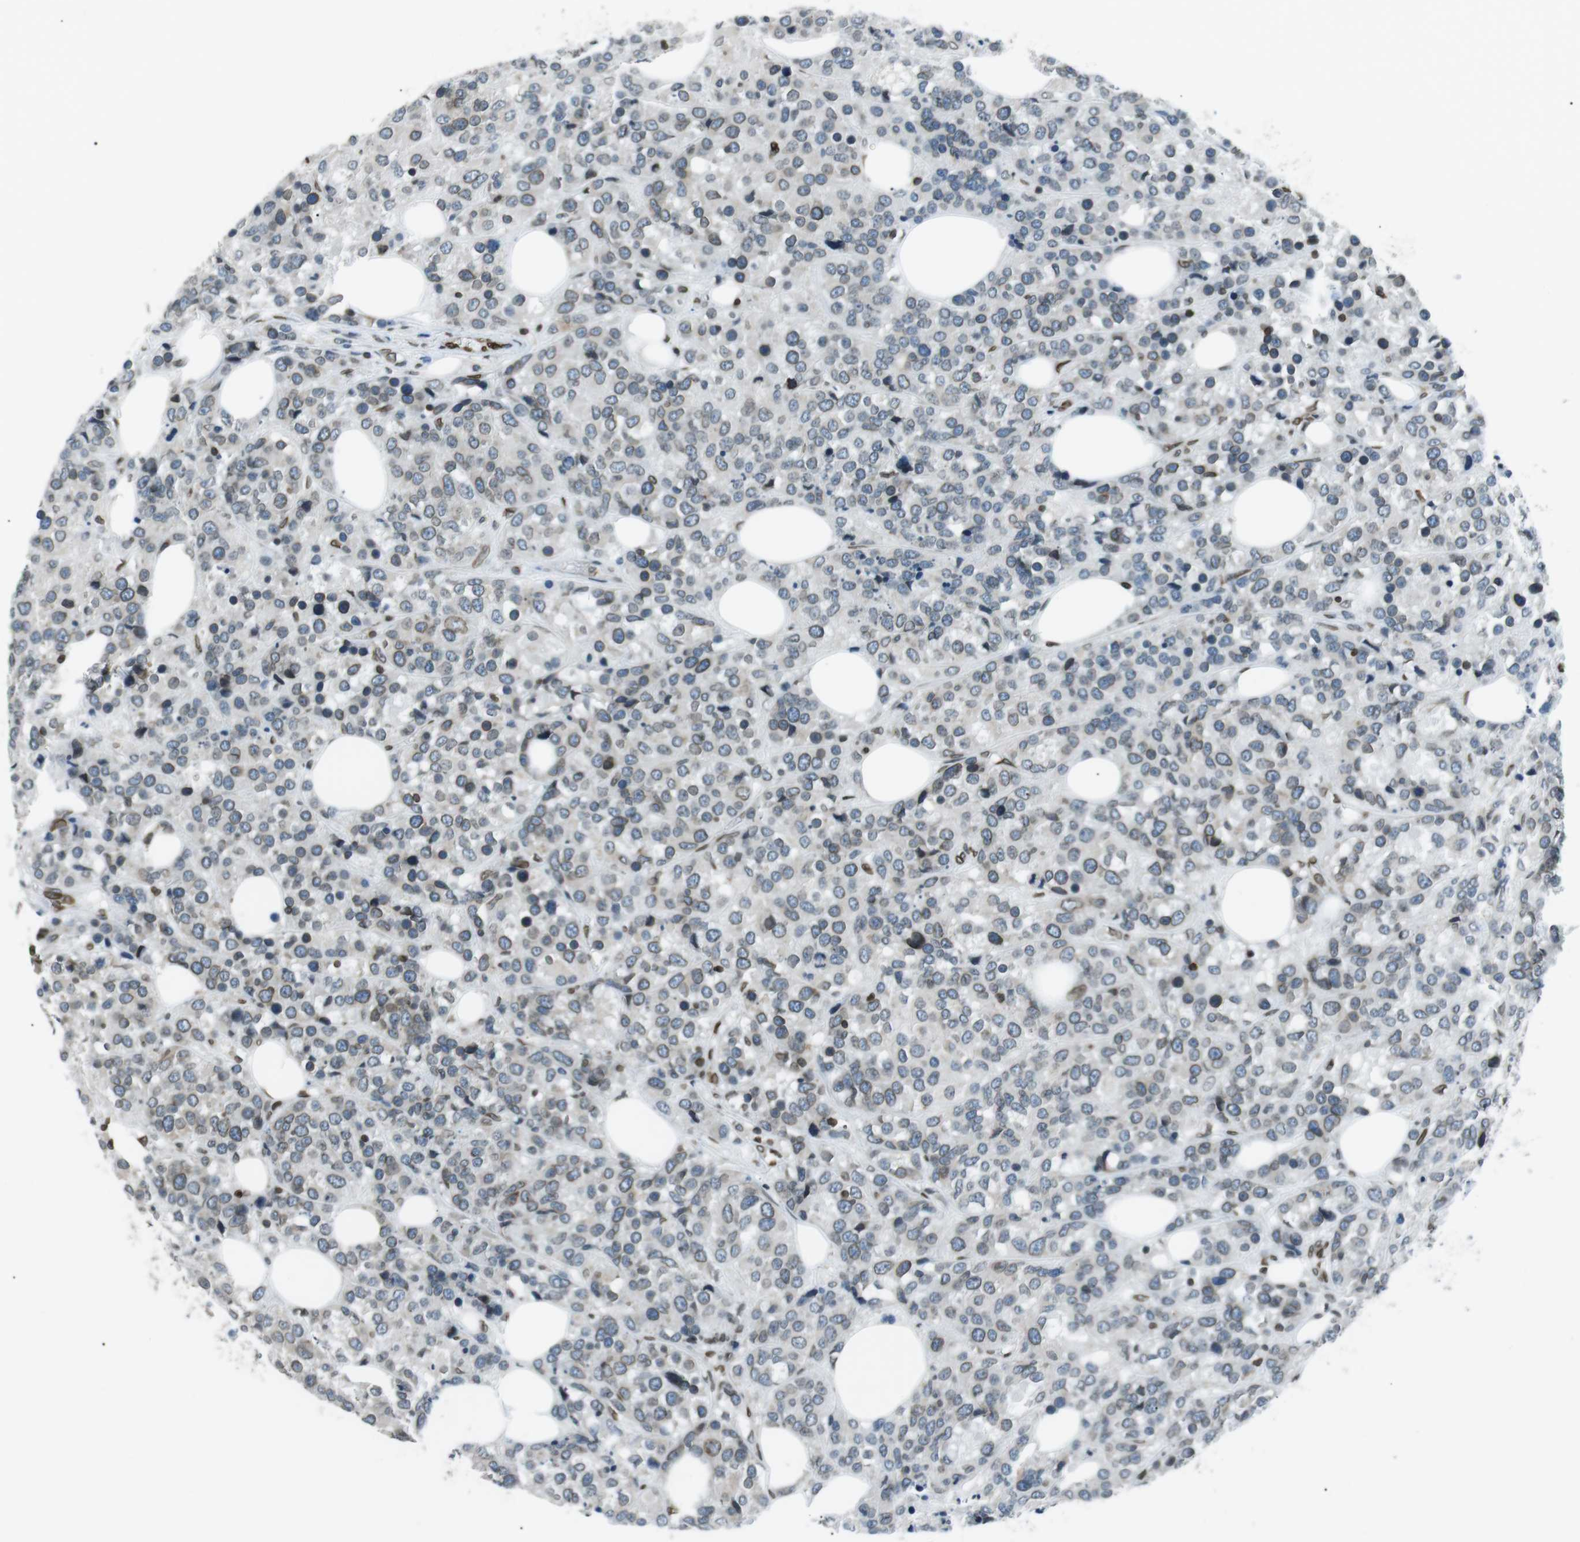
{"staining": {"intensity": "weak", "quantity": ">75%", "location": "cytoplasmic/membranous,nuclear"}, "tissue": "breast cancer", "cell_type": "Tumor cells", "image_type": "cancer", "snomed": [{"axis": "morphology", "description": "Lobular carcinoma"}, {"axis": "topography", "description": "Breast"}], "caption": "DAB (3,3'-diaminobenzidine) immunohistochemical staining of human lobular carcinoma (breast) exhibits weak cytoplasmic/membranous and nuclear protein staining in approximately >75% of tumor cells. (IHC, brightfield microscopy, high magnification).", "gene": "TMX4", "patient": {"sex": "female", "age": 59}}